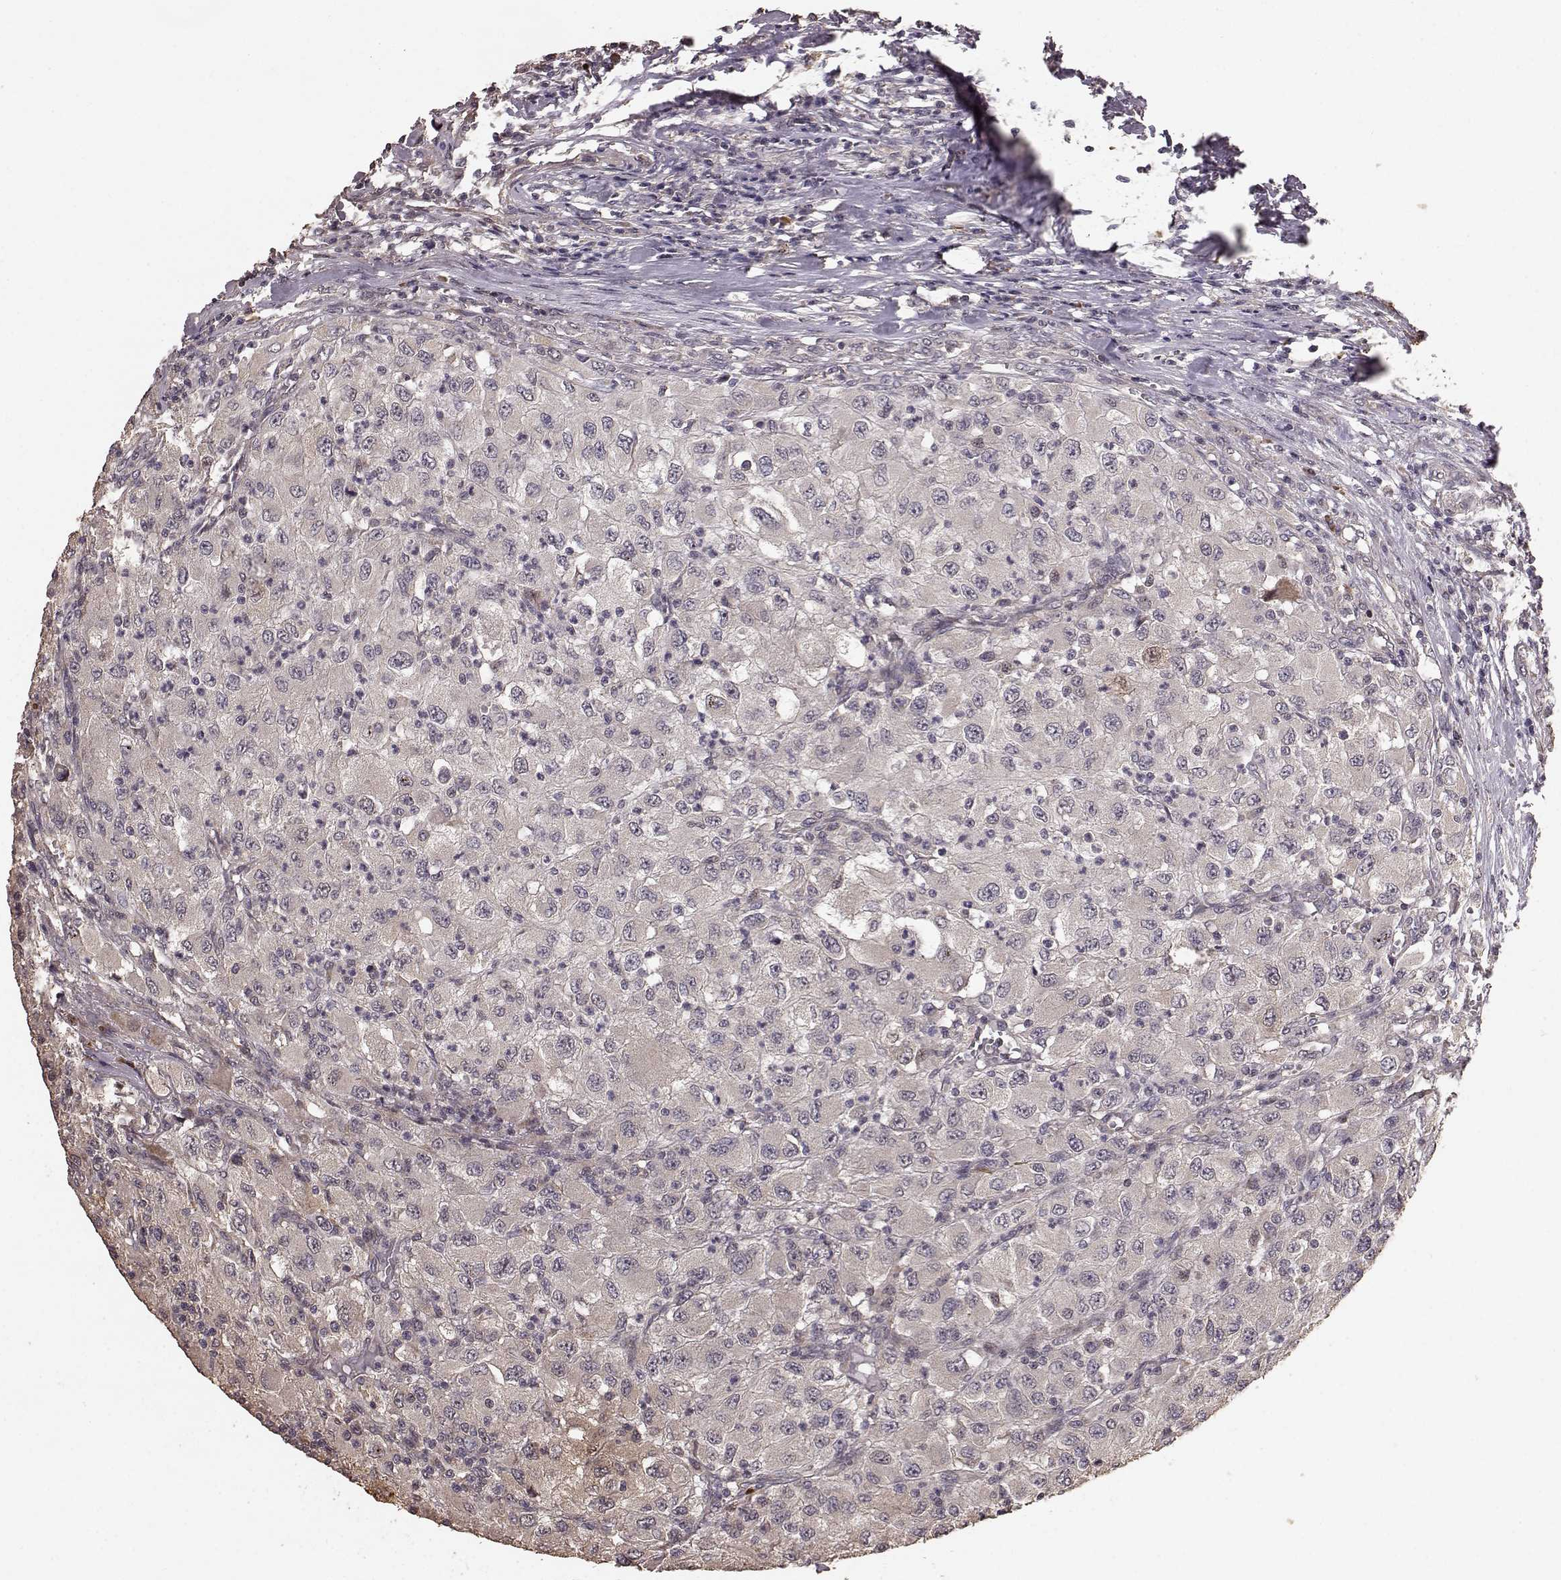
{"staining": {"intensity": "weak", "quantity": ">75%", "location": "cytoplasmic/membranous"}, "tissue": "renal cancer", "cell_type": "Tumor cells", "image_type": "cancer", "snomed": [{"axis": "morphology", "description": "Adenocarcinoma, NOS"}, {"axis": "topography", "description": "Kidney"}], "caption": "A high-resolution micrograph shows immunohistochemistry staining of adenocarcinoma (renal), which exhibits weak cytoplasmic/membranous staining in about >75% of tumor cells.", "gene": "USP15", "patient": {"sex": "female", "age": 67}}